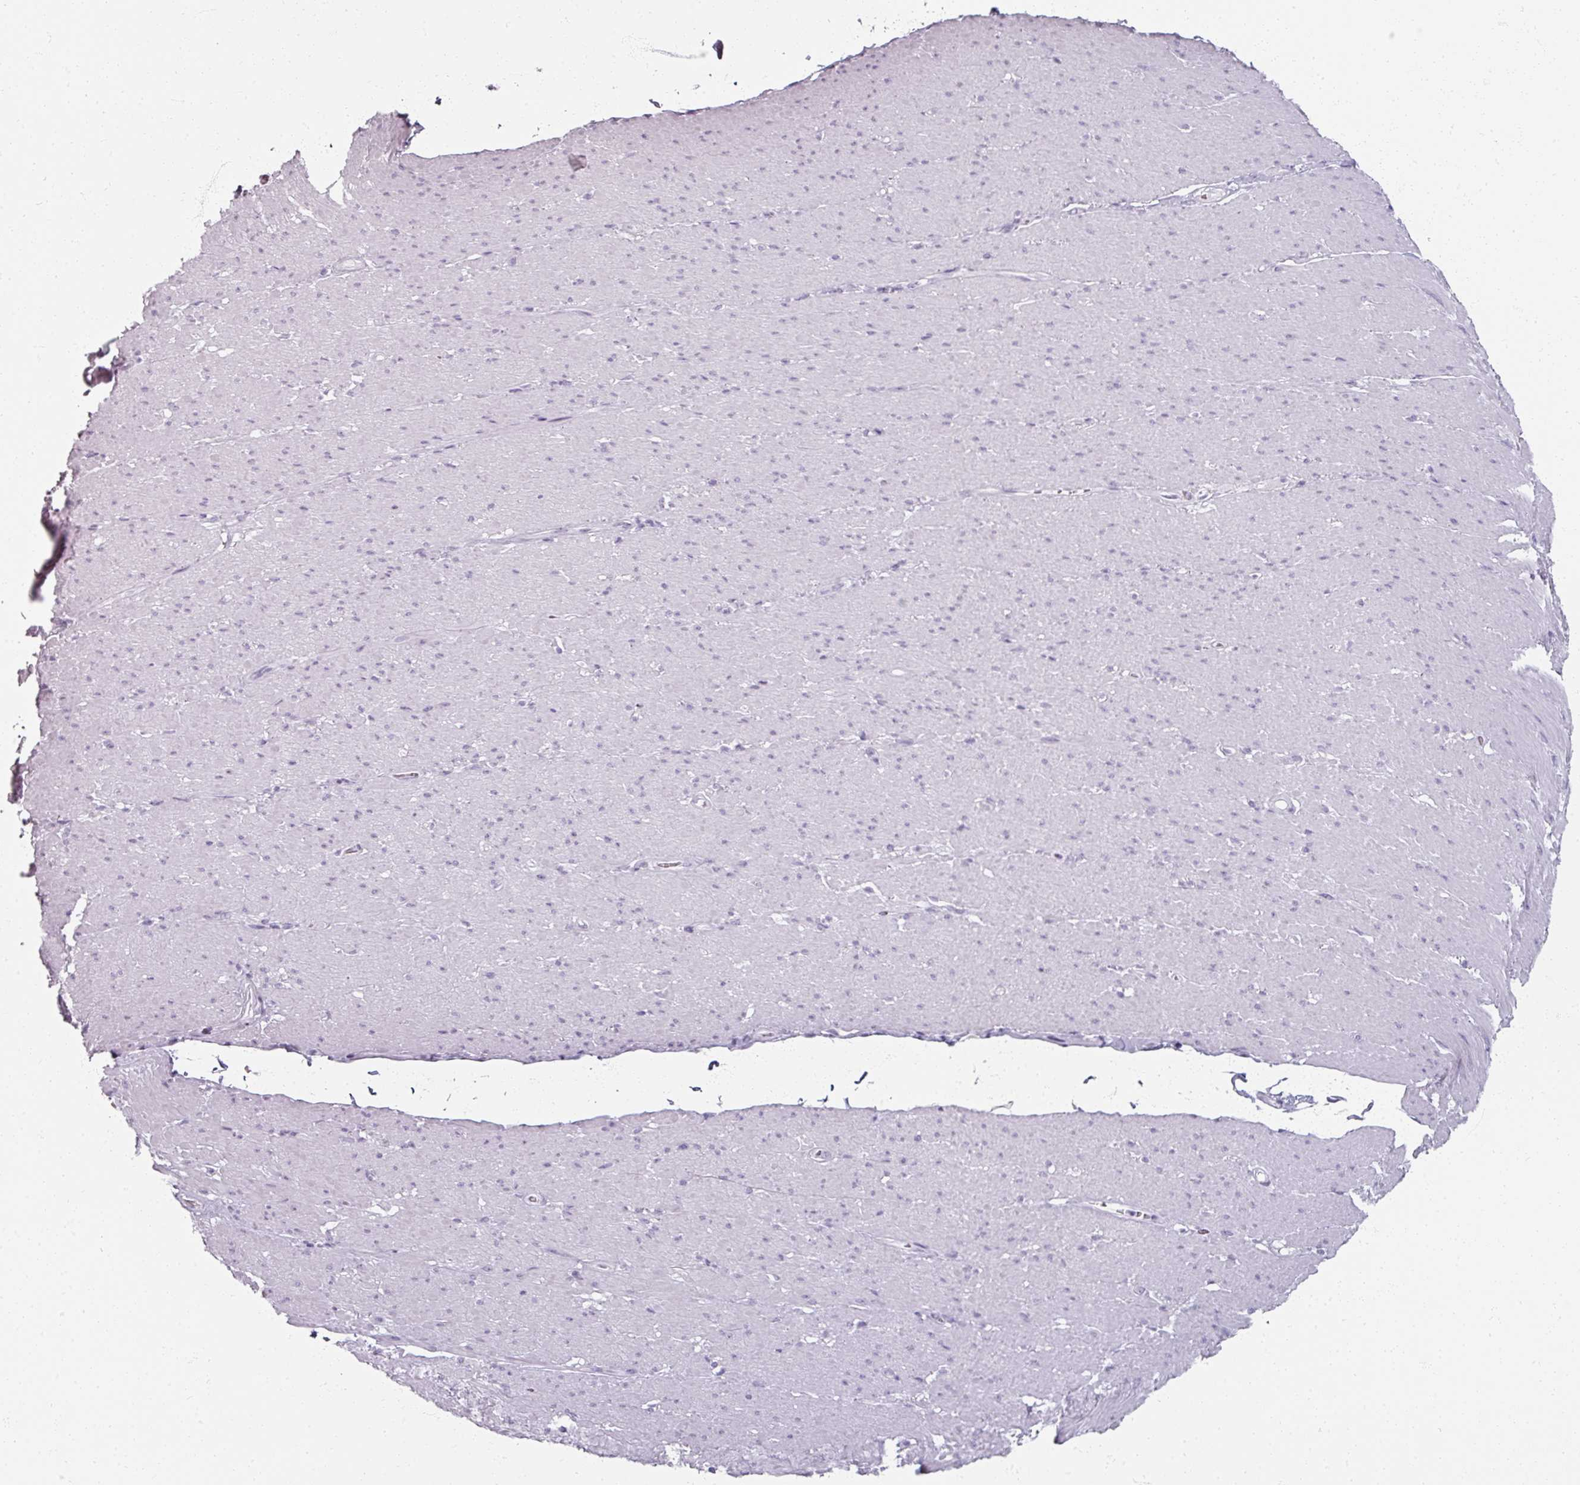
{"staining": {"intensity": "negative", "quantity": "none", "location": "none"}, "tissue": "smooth muscle", "cell_type": "Smooth muscle cells", "image_type": "normal", "snomed": [{"axis": "morphology", "description": "Normal tissue, NOS"}, {"axis": "topography", "description": "Smooth muscle"}, {"axis": "topography", "description": "Rectum"}], "caption": "An IHC histopathology image of unremarkable smooth muscle is shown. There is no staining in smooth muscle cells of smooth muscle. (DAB (3,3'-diaminobenzidine) immunohistochemistry (IHC) with hematoxylin counter stain).", "gene": "REG3A", "patient": {"sex": "male", "age": 53}}